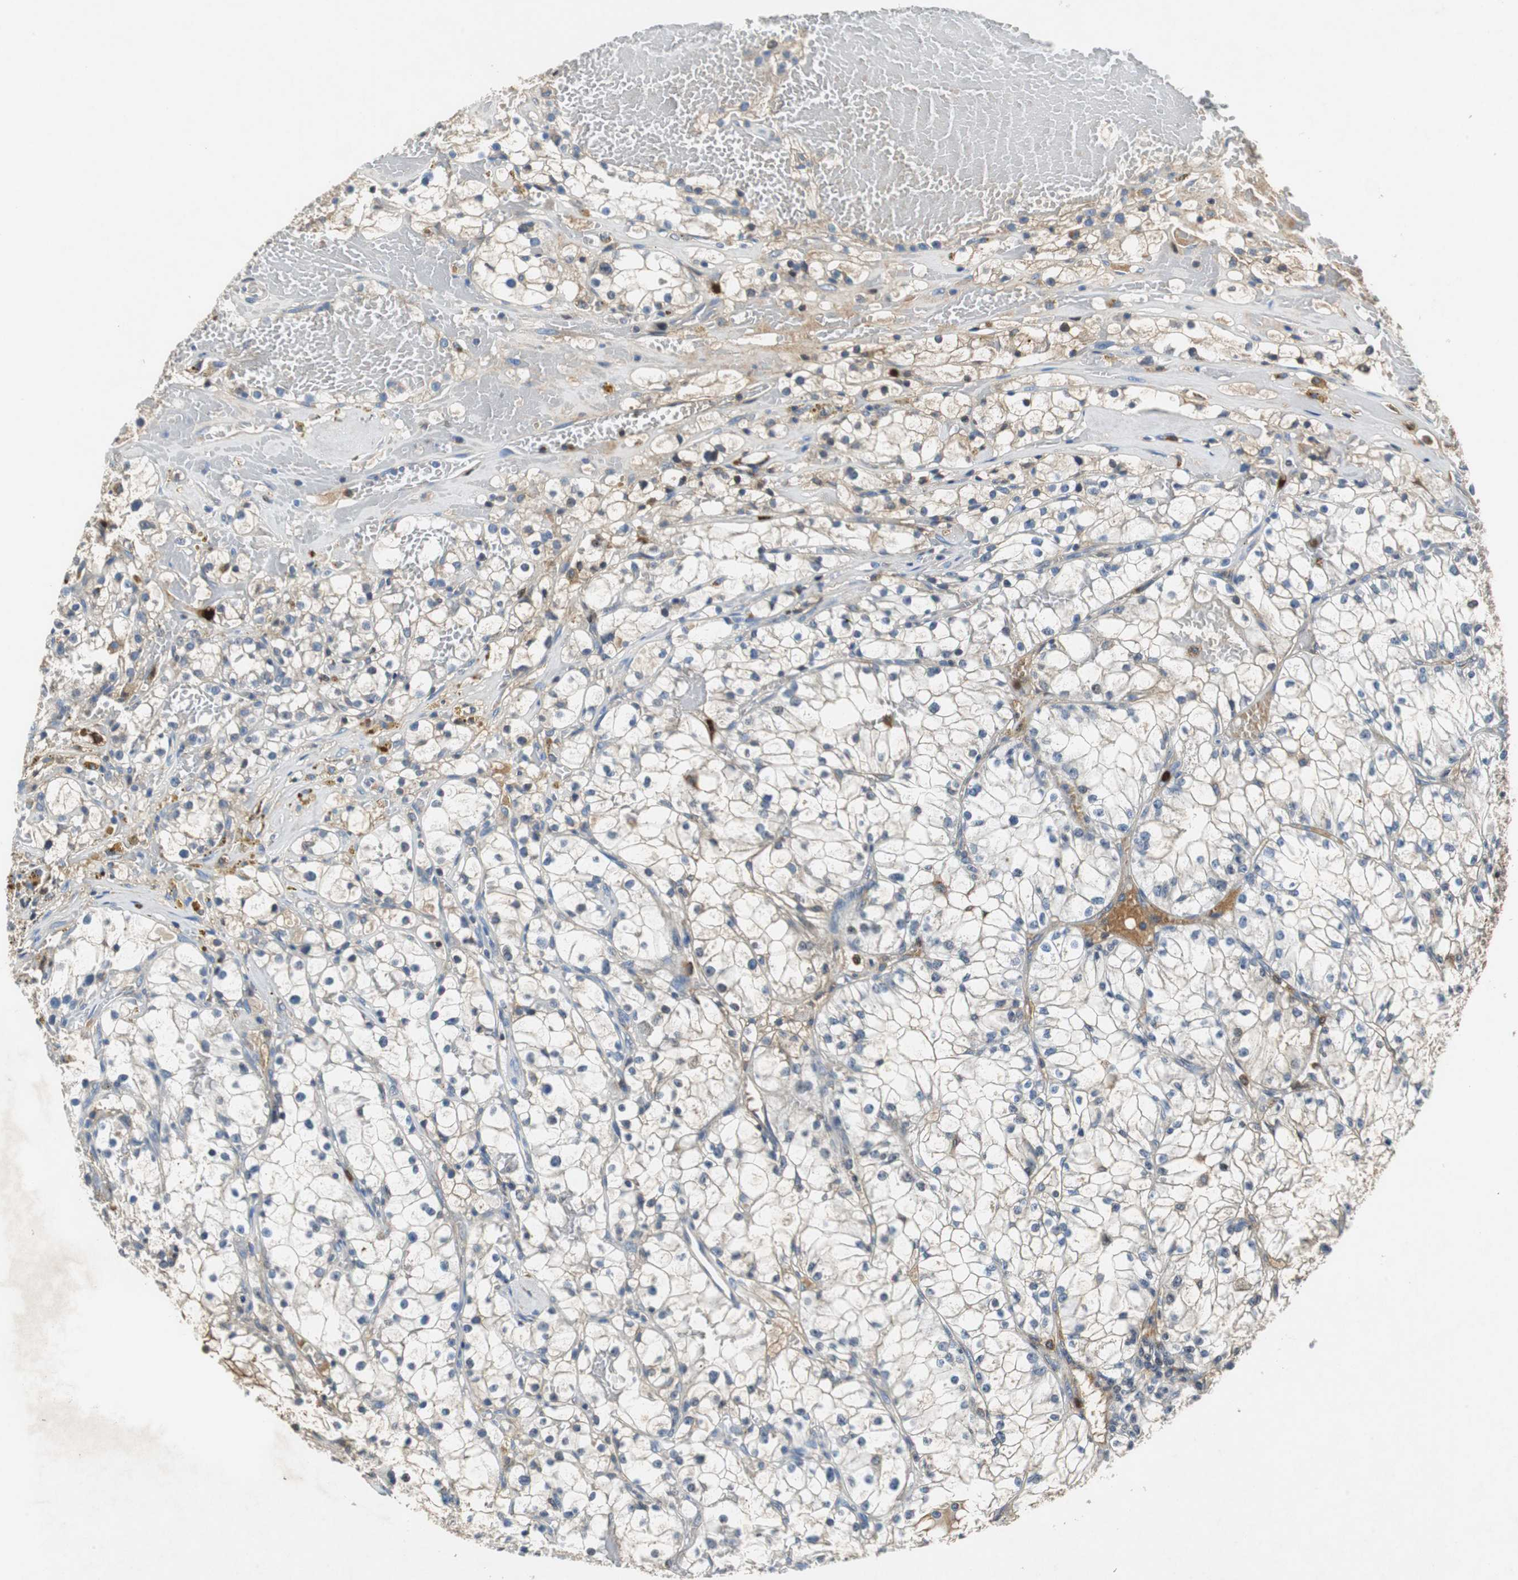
{"staining": {"intensity": "weak", "quantity": "<25%", "location": "cytoplasmic/membranous"}, "tissue": "renal cancer", "cell_type": "Tumor cells", "image_type": "cancer", "snomed": [{"axis": "morphology", "description": "Adenocarcinoma, NOS"}, {"axis": "topography", "description": "Kidney"}], "caption": "Human renal cancer (adenocarcinoma) stained for a protein using IHC displays no positivity in tumor cells.", "gene": "ORM1", "patient": {"sex": "male", "age": 56}}